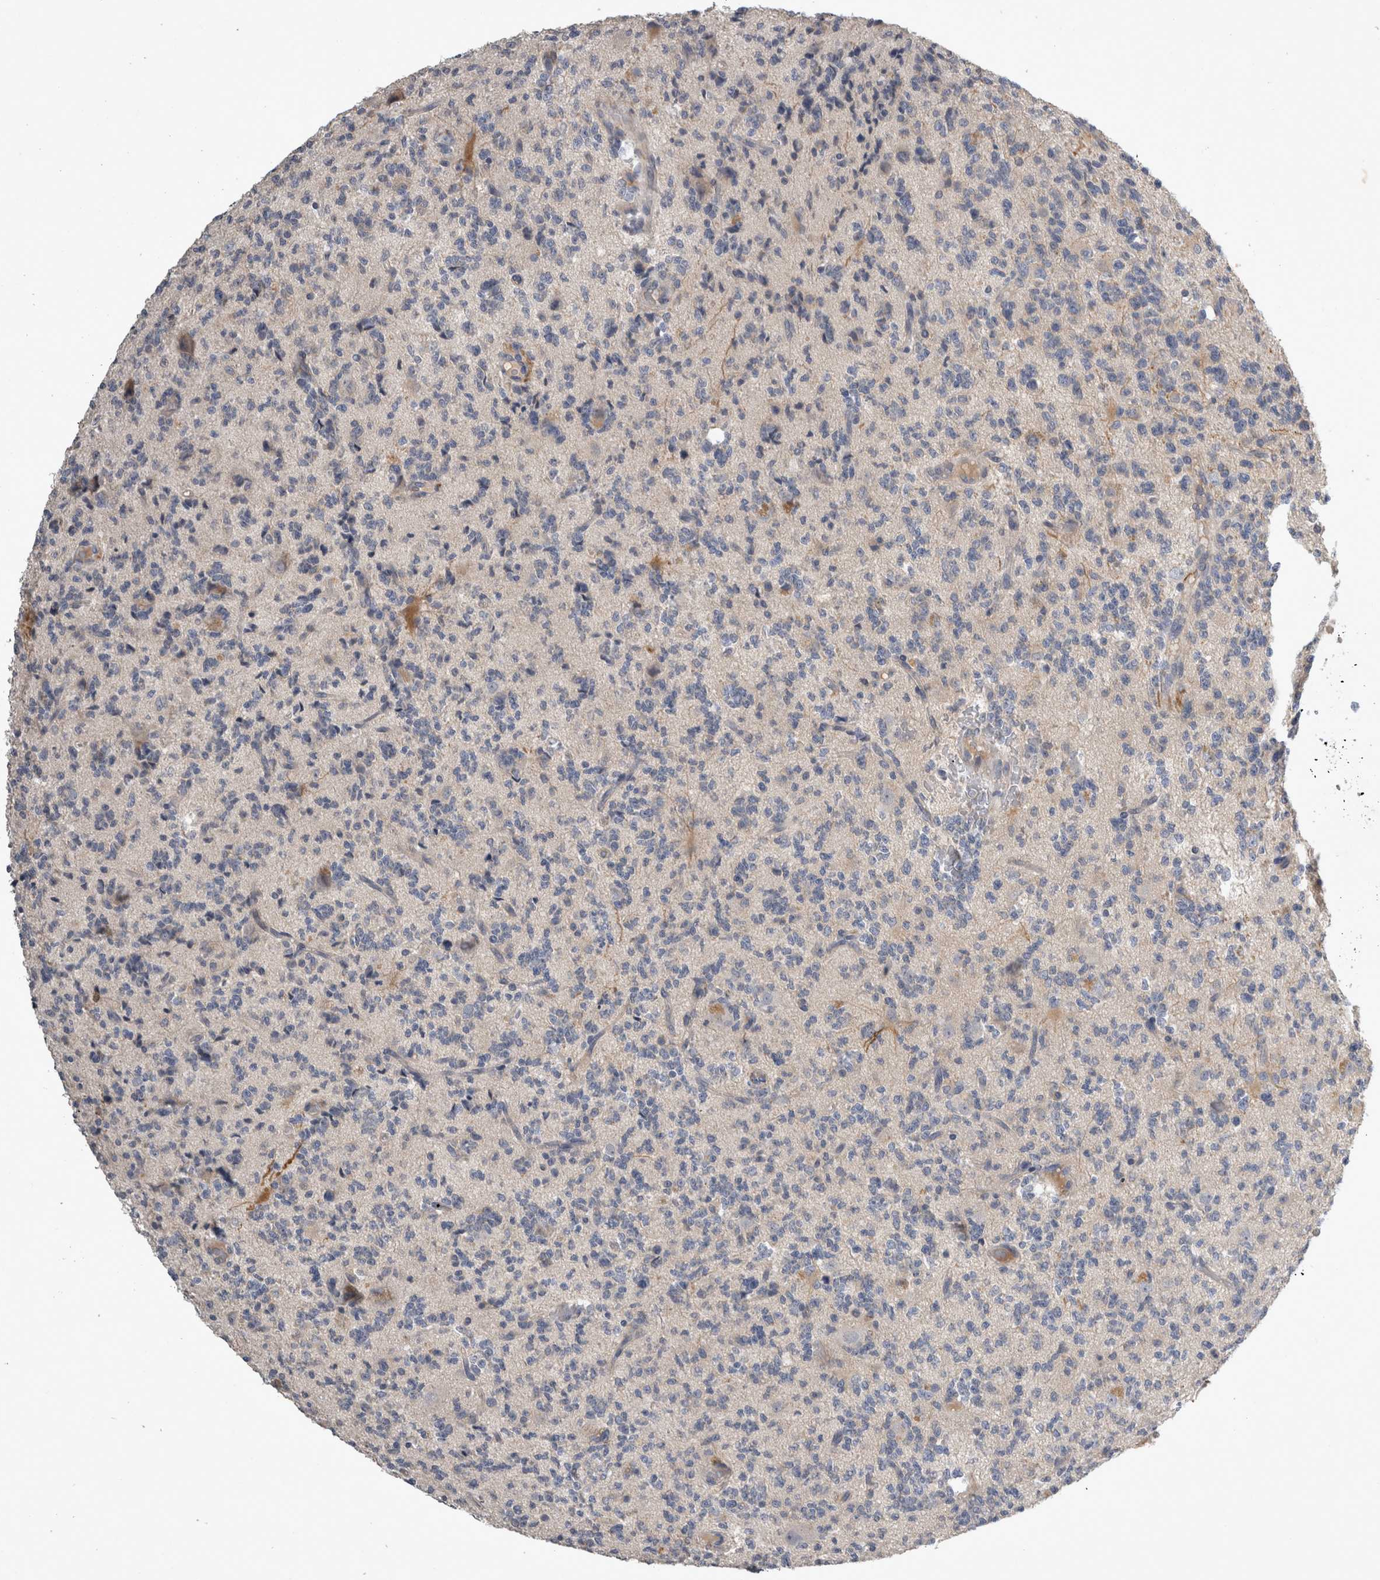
{"staining": {"intensity": "negative", "quantity": "none", "location": "none"}, "tissue": "glioma", "cell_type": "Tumor cells", "image_type": "cancer", "snomed": [{"axis": "morphology", "description": "Glioma, malignant, High grade"}, {"axis": "topography", "description": "Brain"}], "caption": "High magnification brightfield microscopy of malignant glioma (high-grade) stained with DAB (brown) and counterstained with hematoxylin (blue): tumor cells show no significant staining. The staining is performed using DAB (3,3'-diaminobenzidine) brown chromogen with nuclei counter-stained in using hematoxylin.", "gene": "SLC22A11", "patient": {"sex": "female", "age": 62}}